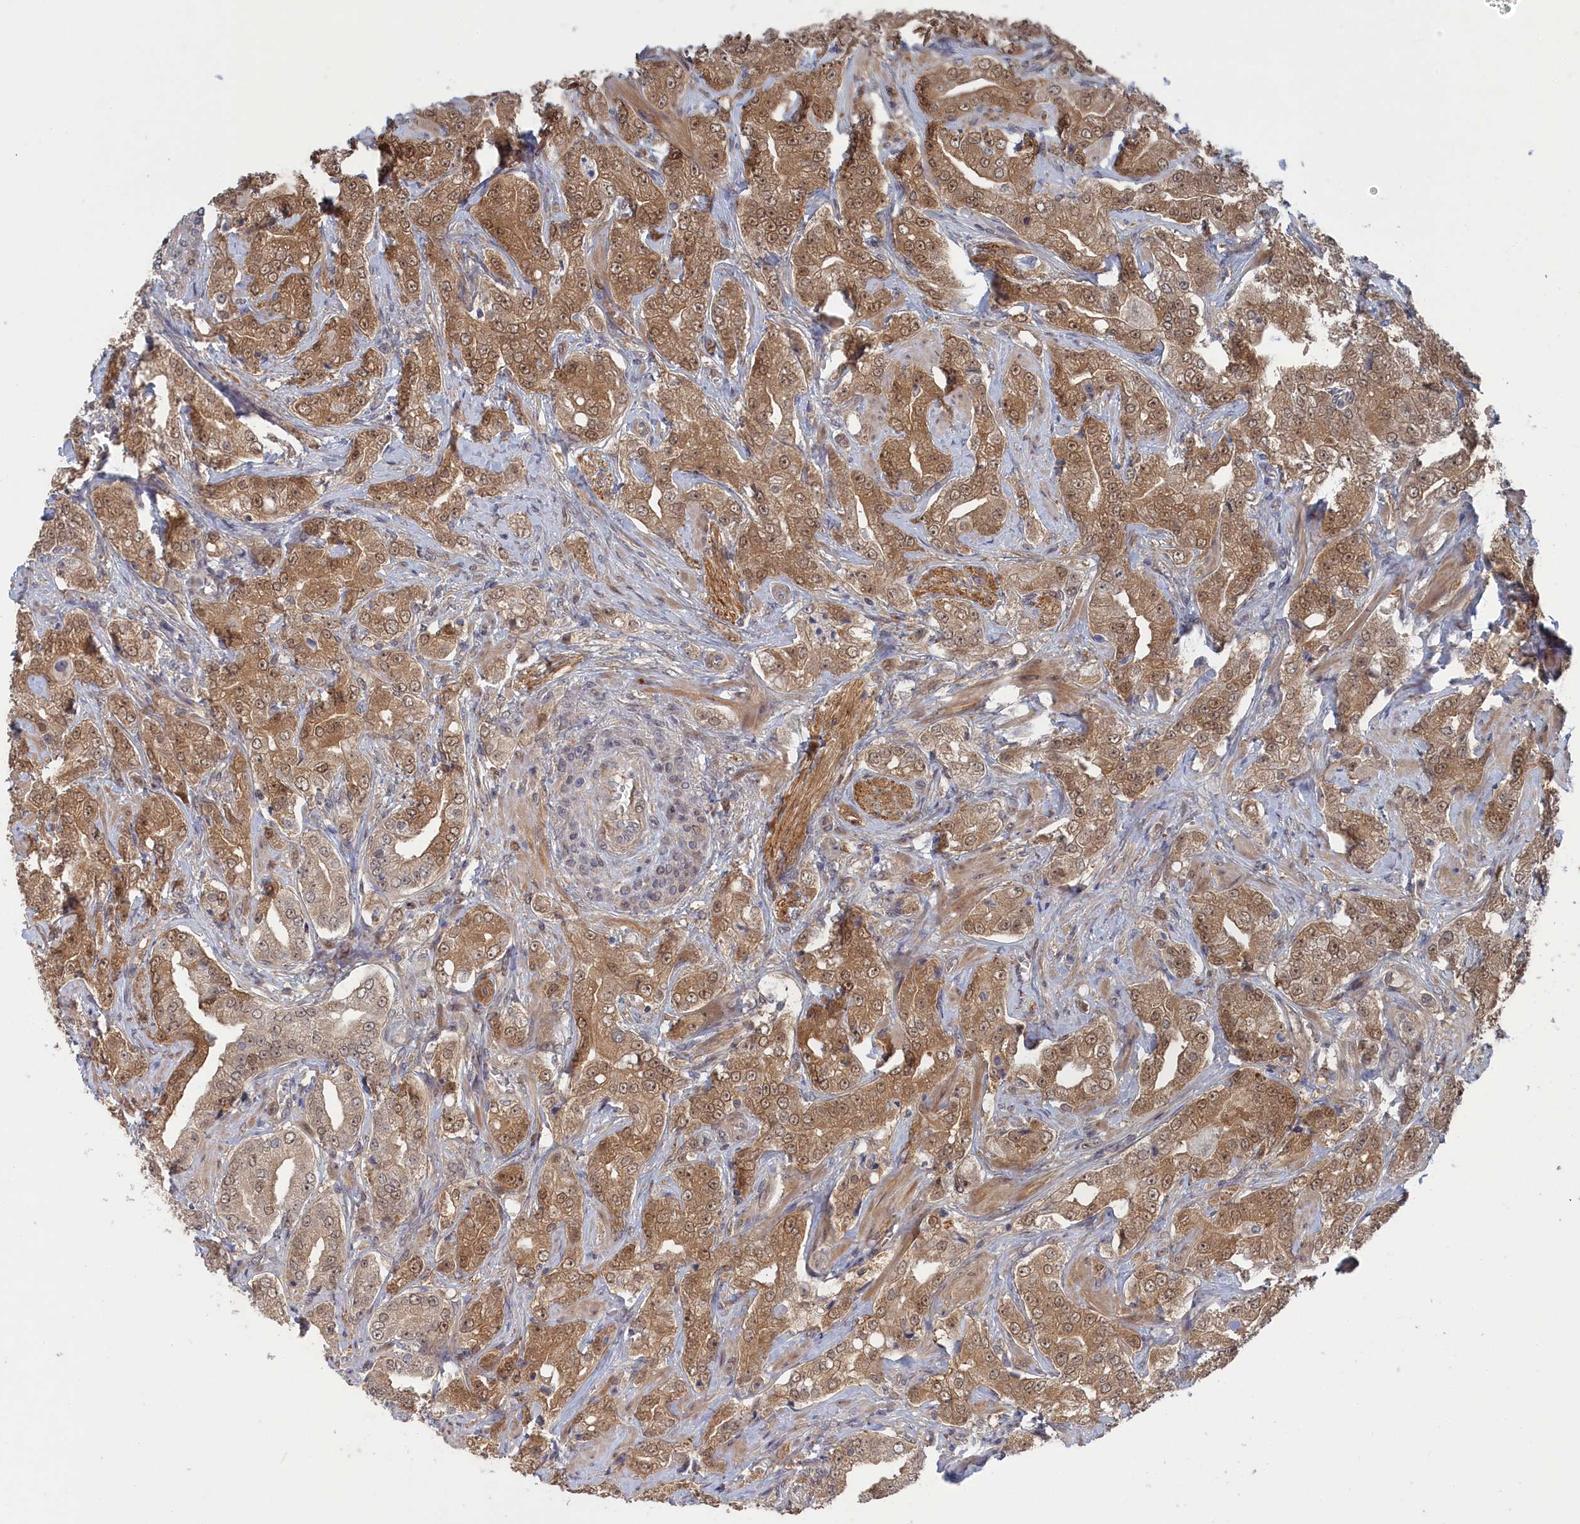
{"staining": {"intensity": "moderate", "quantity": ">75%", "location": "cytoplasmic/membranous,nuclear"}, "tissue": "prostate cancer", "cell_type": "Tumor cells", "image_type": "cancer", "snomed": [{"axis": "morphology", "description": "Adenocarcinoma, Low grade"}, {"axis": "topography", "description": "Prostate"}], "caption": "This micrograph displays immunohistochemistry staining of human prostate cancer, with medium moderate cytoplasmic/membranous and nuclear expression in approximately >75% of tumor cells.", "gene": "IRGQ", "patient": {"sex": "male", "age": 67}}